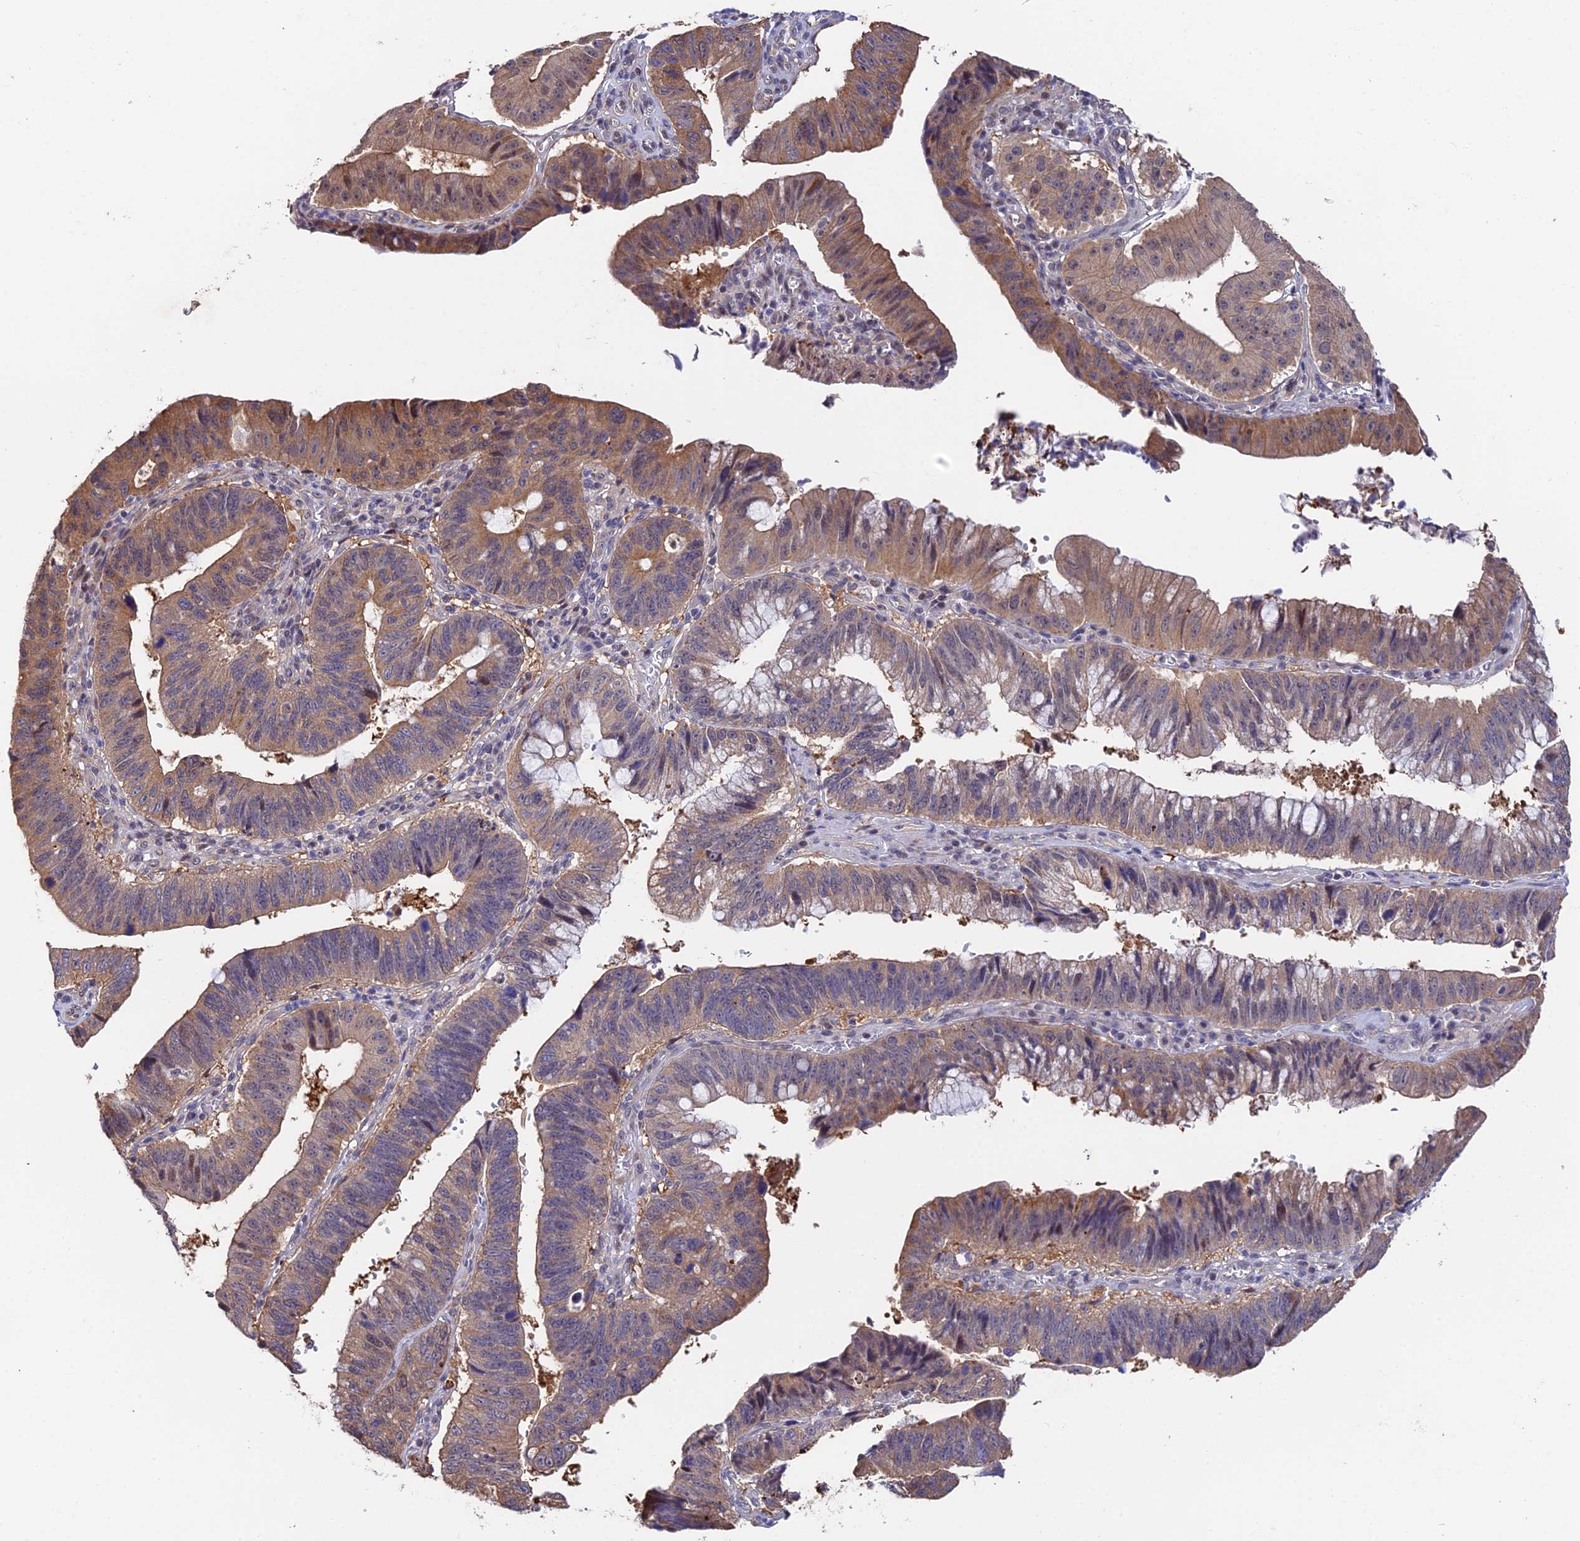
{"staining": {"intensity": "moderate", "quantity": ">75%", "location": "cytoplasmic/membranous"}, "tissue": "stomach cancer", "cell_type": "Tumor cells", "image_type": "cancer", "snomed": [{"axis": "morphology", "description": "Adenocarcinoma, NOS"}, {"axis": "topography", "description": "Stomach"}], "caption": "Tumor cells exhibit medium levels of moderate cytoplasmic/membranous positivity in approximately >75% of cells in human stomach adenocarcinoma.", "gene": "INPP4A", "patient": {"sex": "male", "age": 59}}